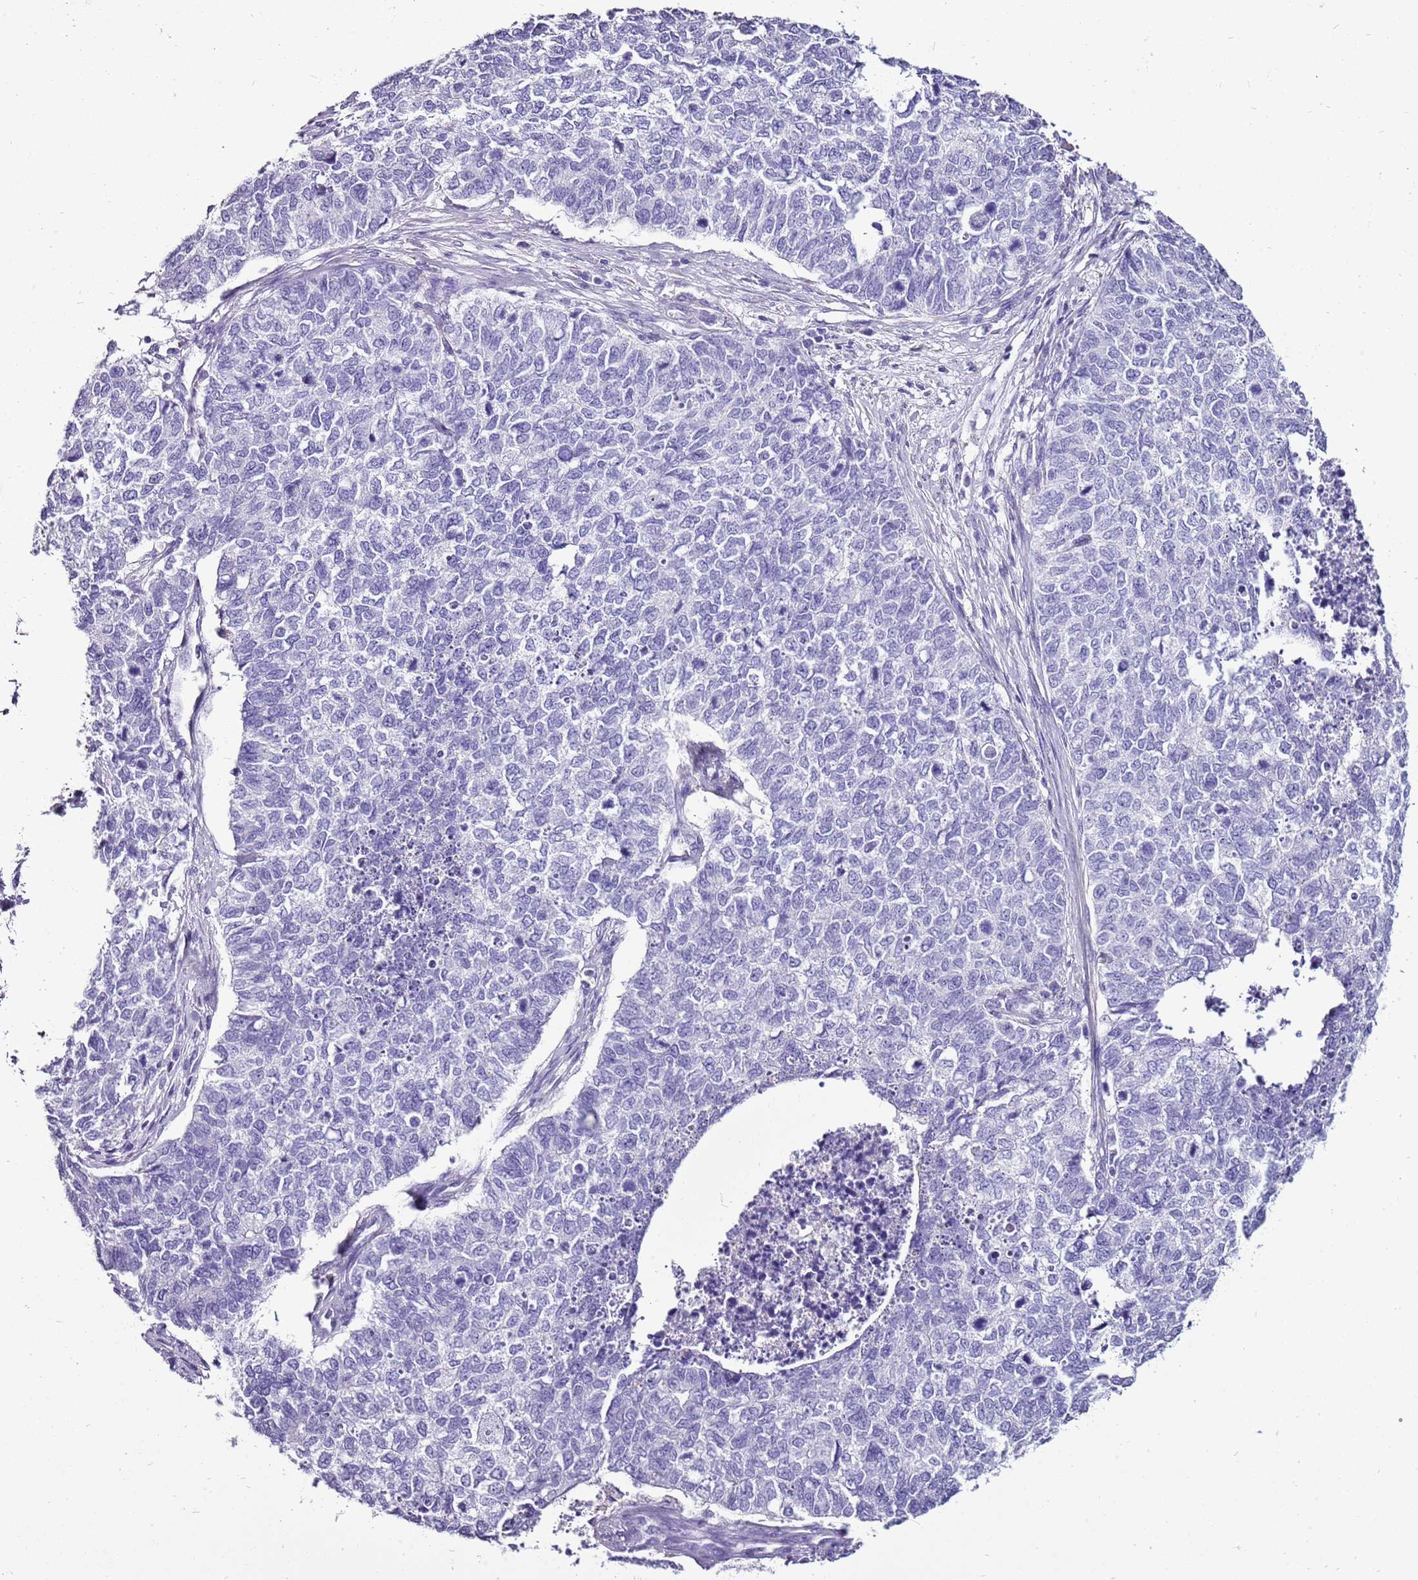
{"staining": {"intensity": "negative", "quantity": "none", "location": "none"}, "tissue": "cervical cancer", "cell_type": "Tumor cells", "image_type": "cancer", "snomed": [{"axis": "morphology", "description": "Squamous cell carcinoma, NOS"}, {"axis": "topography", "description": "Cervix"}], "caption": "High power microscopy image of an IHC histopathology image of cervical cancer, revealing no significant staining in tumor cells.", "gene": "ACSS3", "patient": {"sex": "female", "age": 63}}